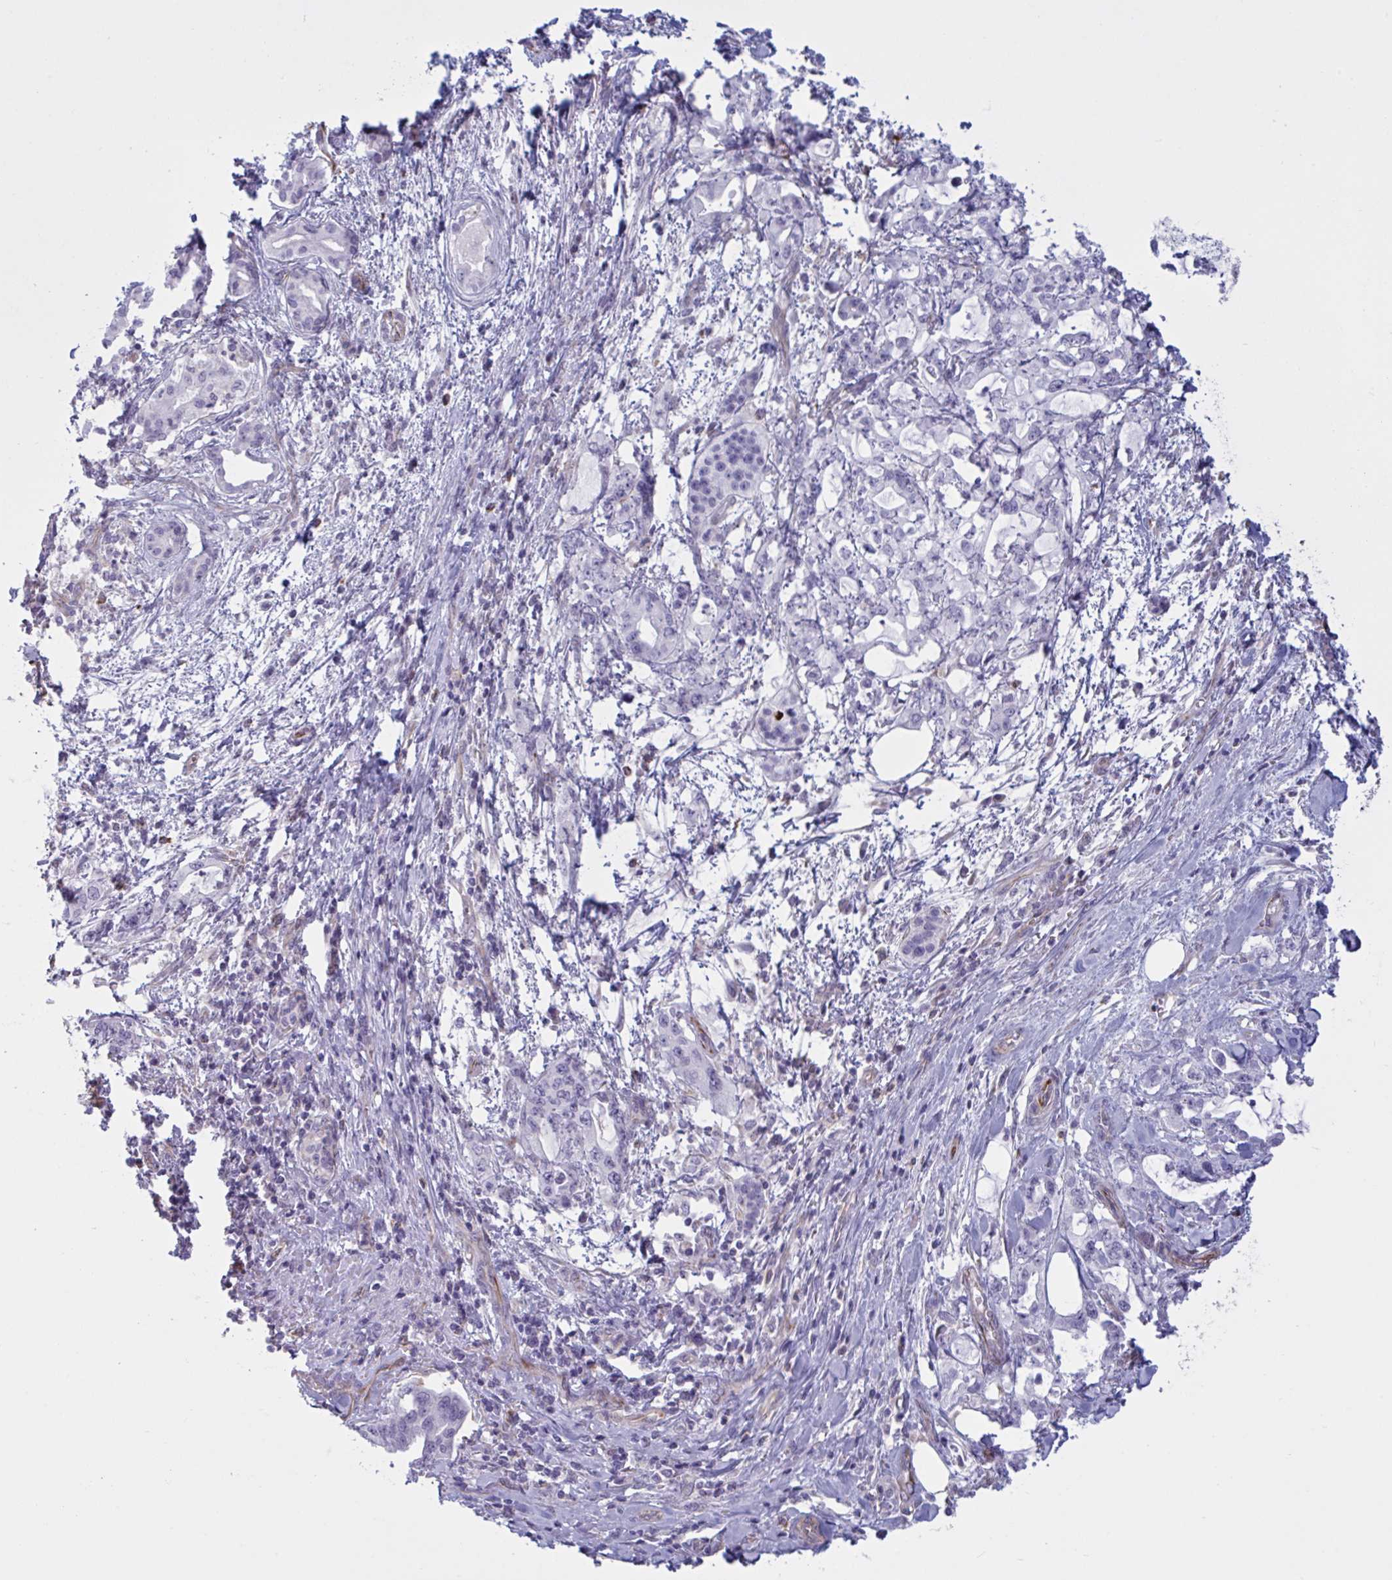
{"staining": {"intensity": "negative", "quantity": "none", "location": "none"}, "tissue": "pancreatic cancer", "cell_type": "Tumor cells", "image_type": "cancer", "snomed": [{"axis": "morphology", "description": "Adenocarcinoma, NOS"}, {"axis": "topography", "description": "Pancreas"}], "caption": "This is an immunohistochemistry histopathology image of pancreatic cancer (adenocarcinoma). There is no positivity in tumor cells.", "gene": "OR1L3", "patient": {"sex": "female", "age": 61}}